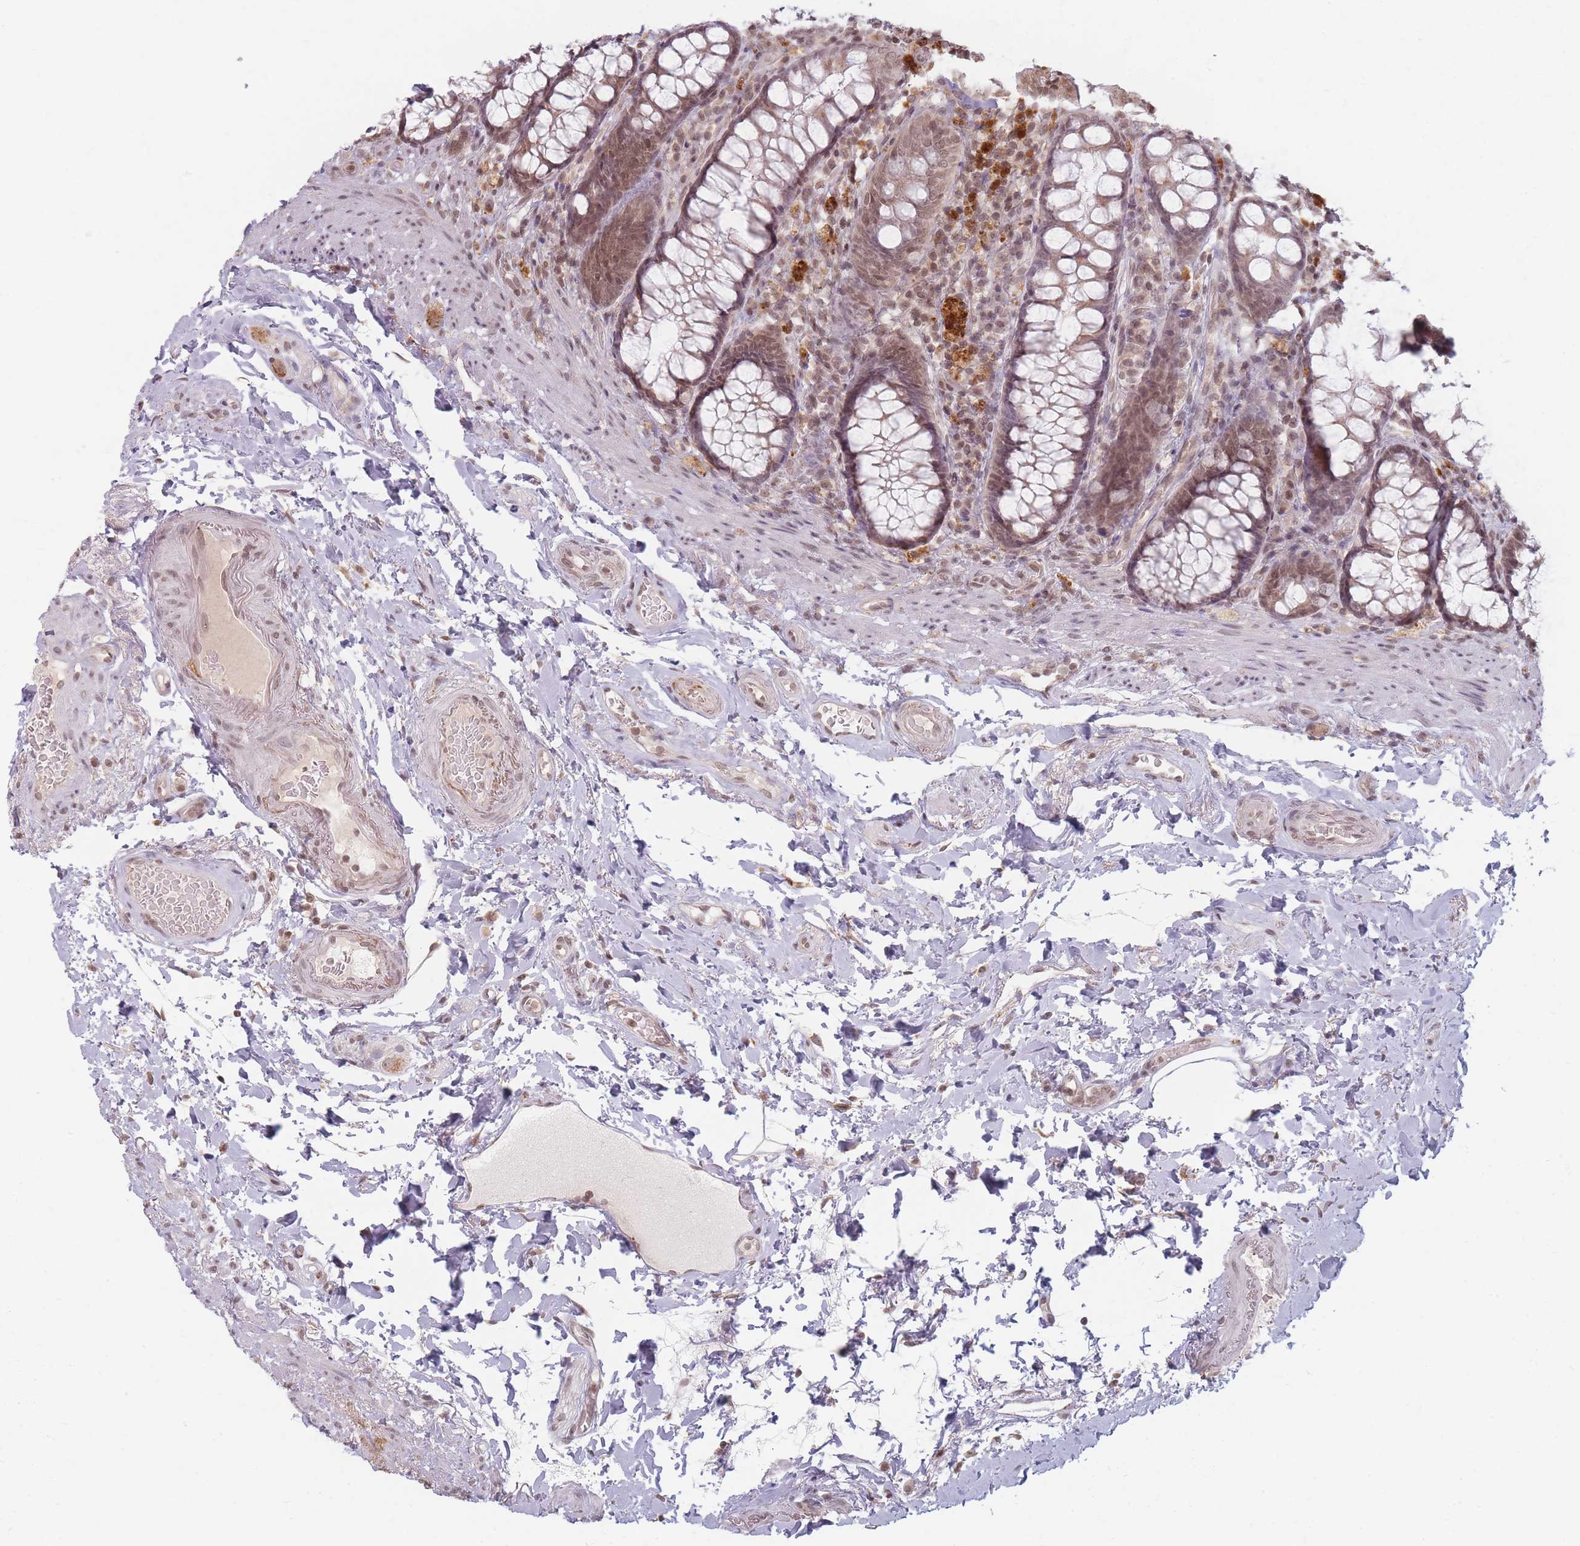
{"staining": {"intensity": "weak", "quantity": ">75%", "location": "cytoplasmic/membranous,nuclear"}, "tissue": "rectum", "cell_type": "Glandular cells", "image_type": "normal", "snomed": [{"axis": "morphology", "description": "Normal tissue, NOS"}, {"axis": "topography", "description": "Rectum"}], "caption": "Weak cytoplasmic/membranous,nuclear staining is seen in about >75% of glandular cells in unremarkable rectum.", "gene": "SPATA45", "patient": {"sex": "male", "age": 83}}